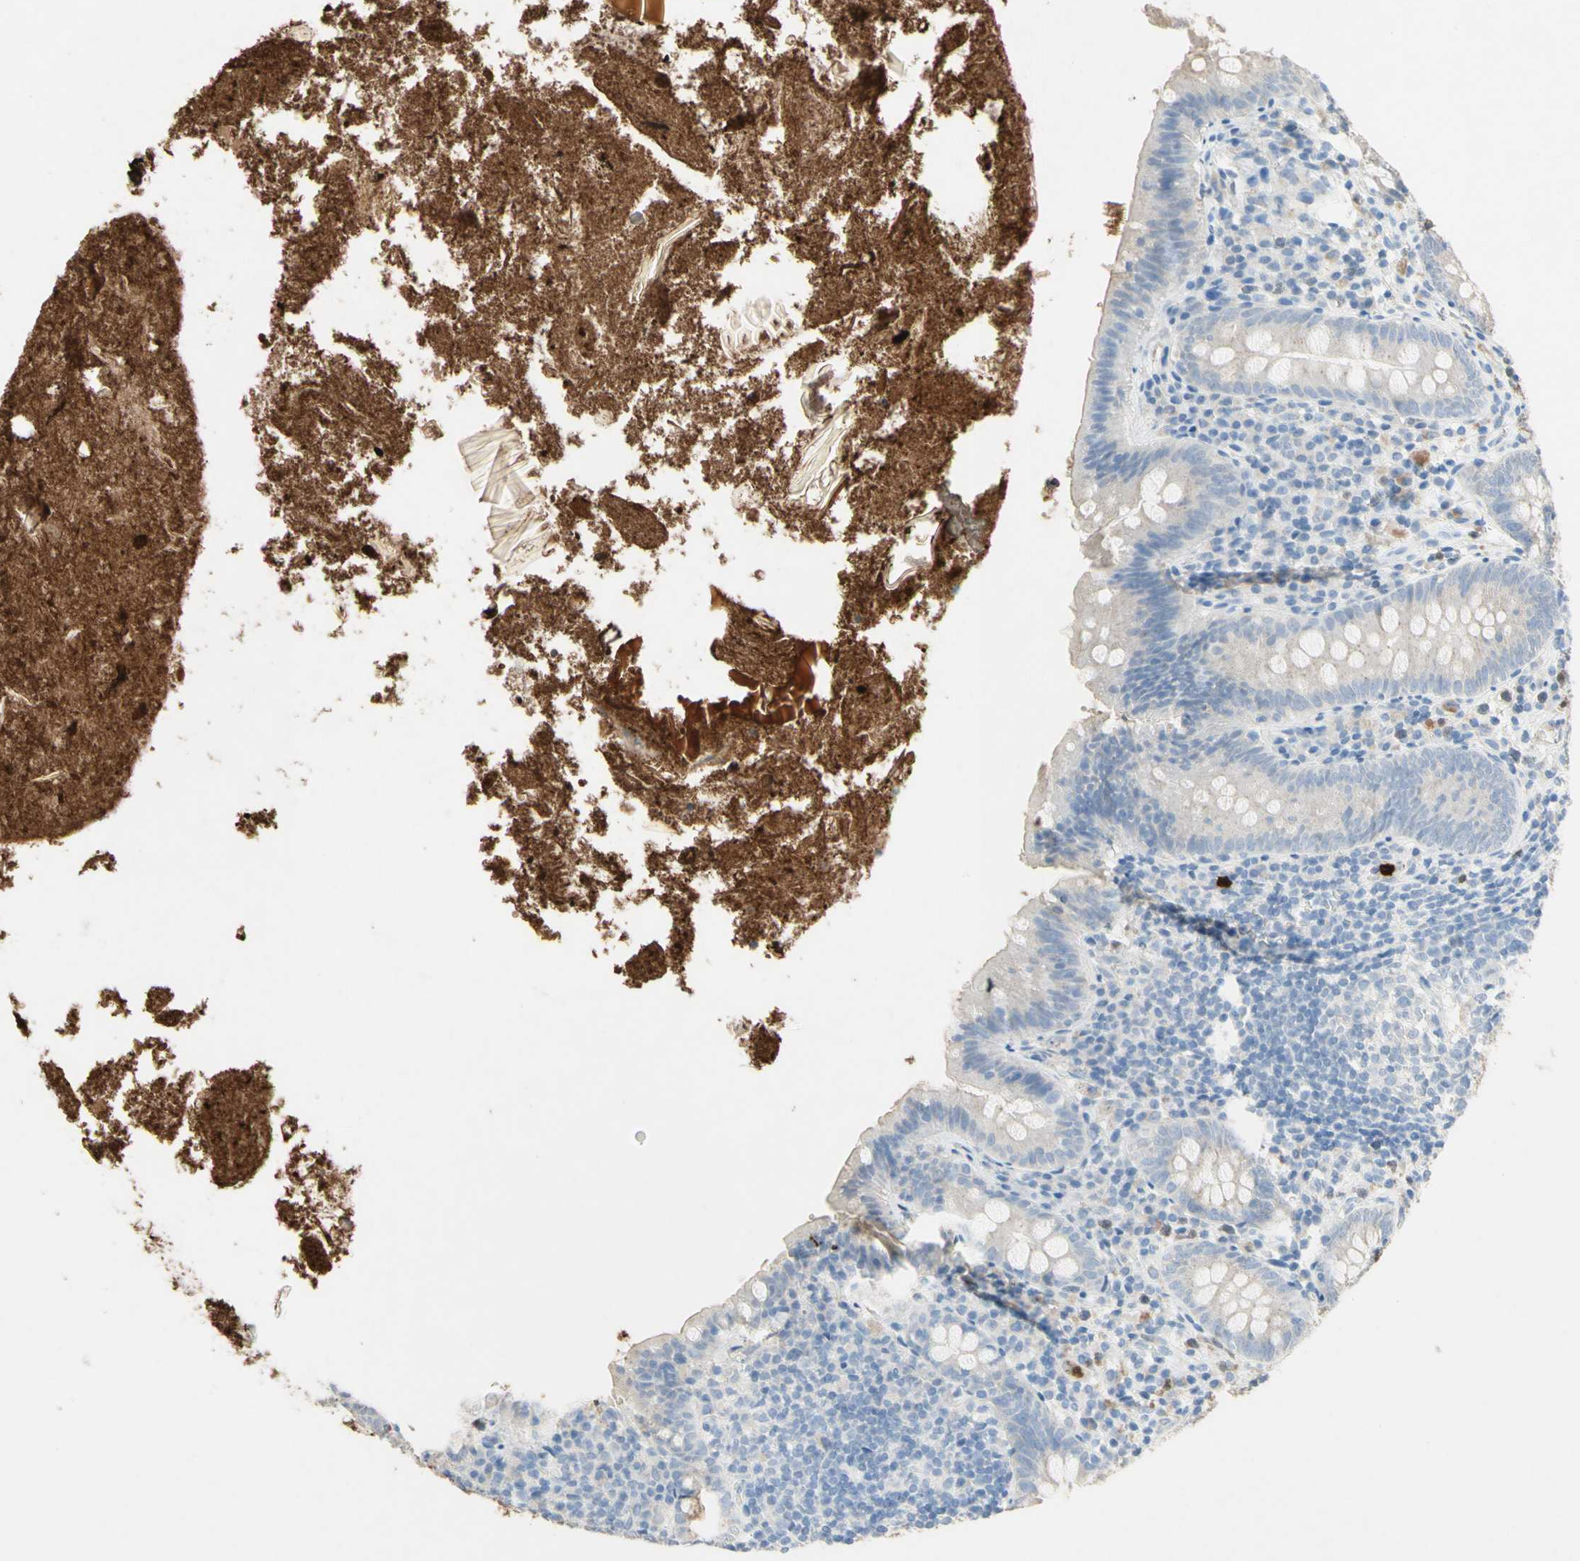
{"staining": {"intensity": "negative", "quantity": "none", "location": "none"}, "tissue": "appendix", "cell_type": "Glandular cells", "image_type": "normal", "snomed": [{"axis": "morphology", "description": "Normal tissue, NOS"}, {"axis": "topography", "description": "Appendix"}], "caption": "Appendix stained for a protein using IHC exhibits no positivity glandular cells.", "gene": "NFKBIZ", "patient": {"sex": "male", "age": 52}}